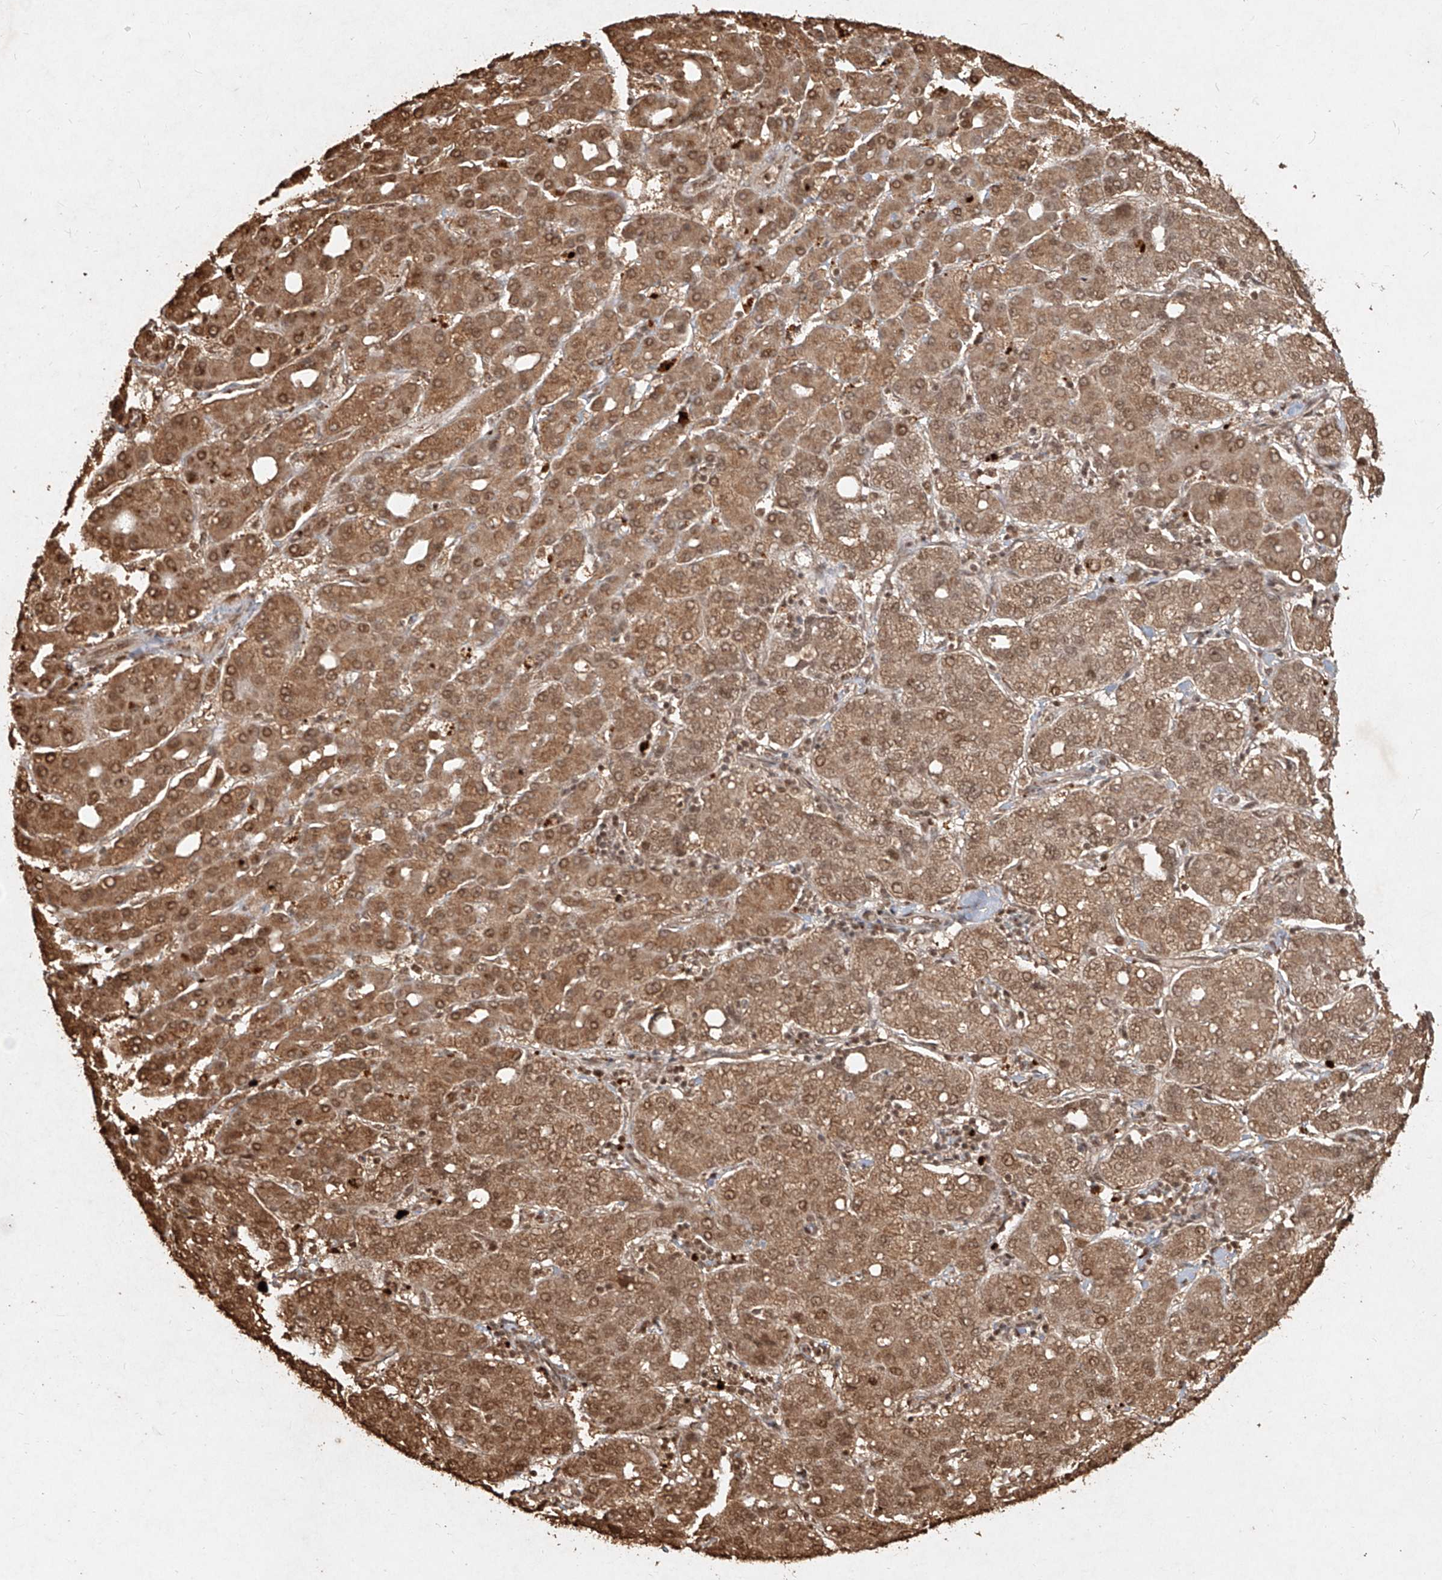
{"staining": {"intensity": "moderate", "quantity": ">75%", "location": "cytoplasmic/membranous,nuclear"}, "tissue": "liver cancer", "cell_type": "Tumor cells", "image_type": "cancer", "snomed": [{"axis": "morphology", "description": "Carcinoma, Hepatocellular, NOS"}, {"axis": "topography", "description": "Liver"}], "caption": "Protein expression analysis of human liver cancer (hepatocellular carcinoma) reveals moderate cytoplasmic/membranous and nuclear staining in approximately >75% of tumor cells.", "gene": "UBE2K", "patient": {"sex": "male", "age": 65}}